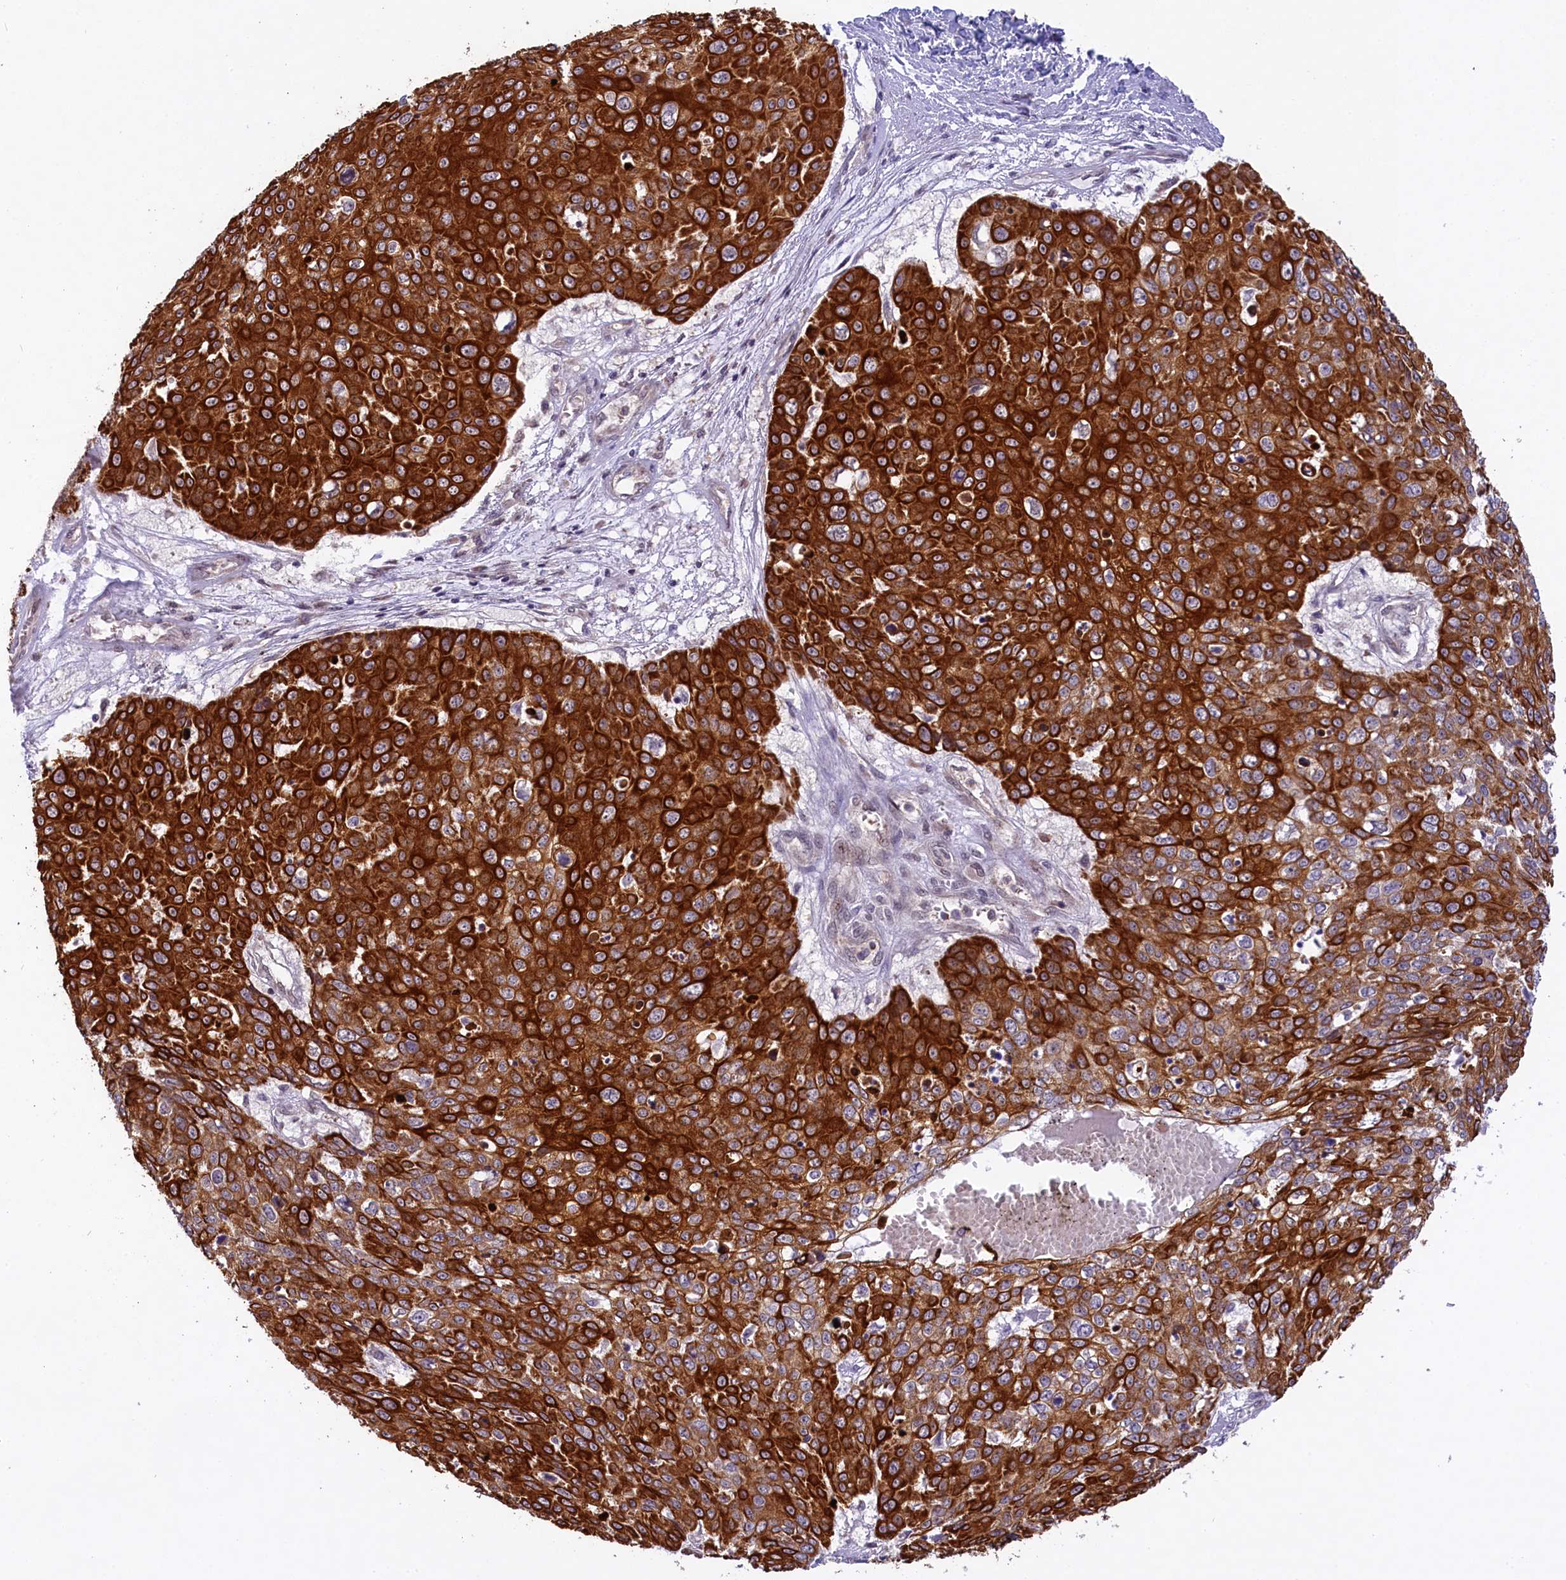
{"staining": {"intensity": "strong", "quantity": ">75%", "location": "cytoplasmic/membranous"}, "tissue": "skin cancer", "cell_type": "Tumor cells", "image_type": "cancer", "snomed": [{"axis": "morphology", "description": "Squamous cell carcinoma, NOS"}, {"axis": "topography", "description": "Skin"}], "caption": "Squamous cell carcinoma (skin) was stained to show a protein in brown. There is high levels of strong cytoplasmic/membranous expression in about >75% of tumor cells.", "gene": "CARD8", "patient": {"sex": "male", "age": 71}}